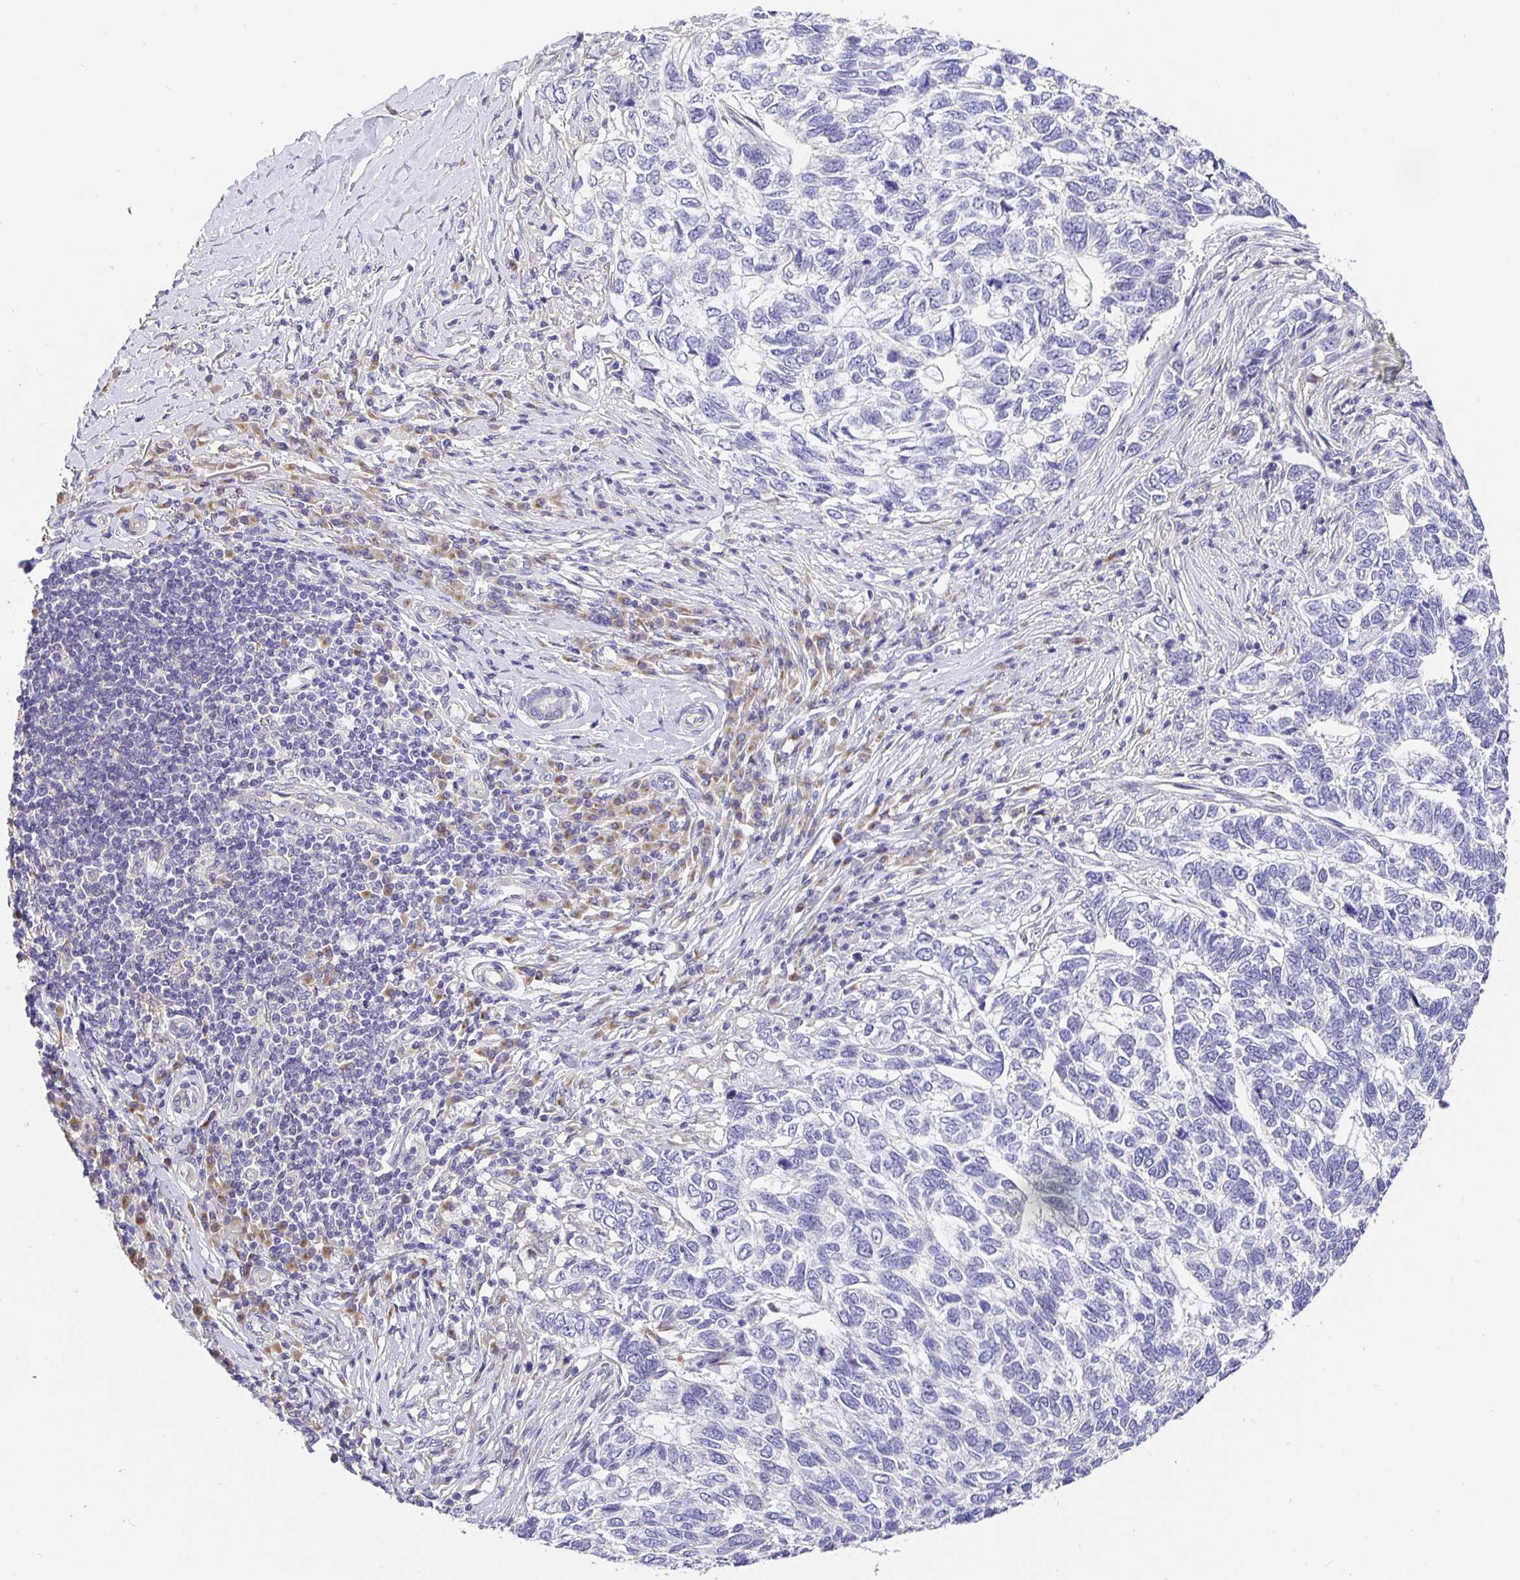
{"staining": {"intensity": "negative", "quantity": "none", "location": "none"}, "tissue": "skin cancer", "cell_type": "Tumor cells", "image_type": "cancer", "snomed": [{"axis": "morphology", "description": "Basal cell carcinoma"}, {"axis": "topography", "description": "Skin"}], "caption": "Immunohistochemical staining of human basal cell carcinoma (skin) demonstrates no significant positivity in tumor cells.", "gene": "OPALIN", "patient": {"sex": "female", "age": 65}}